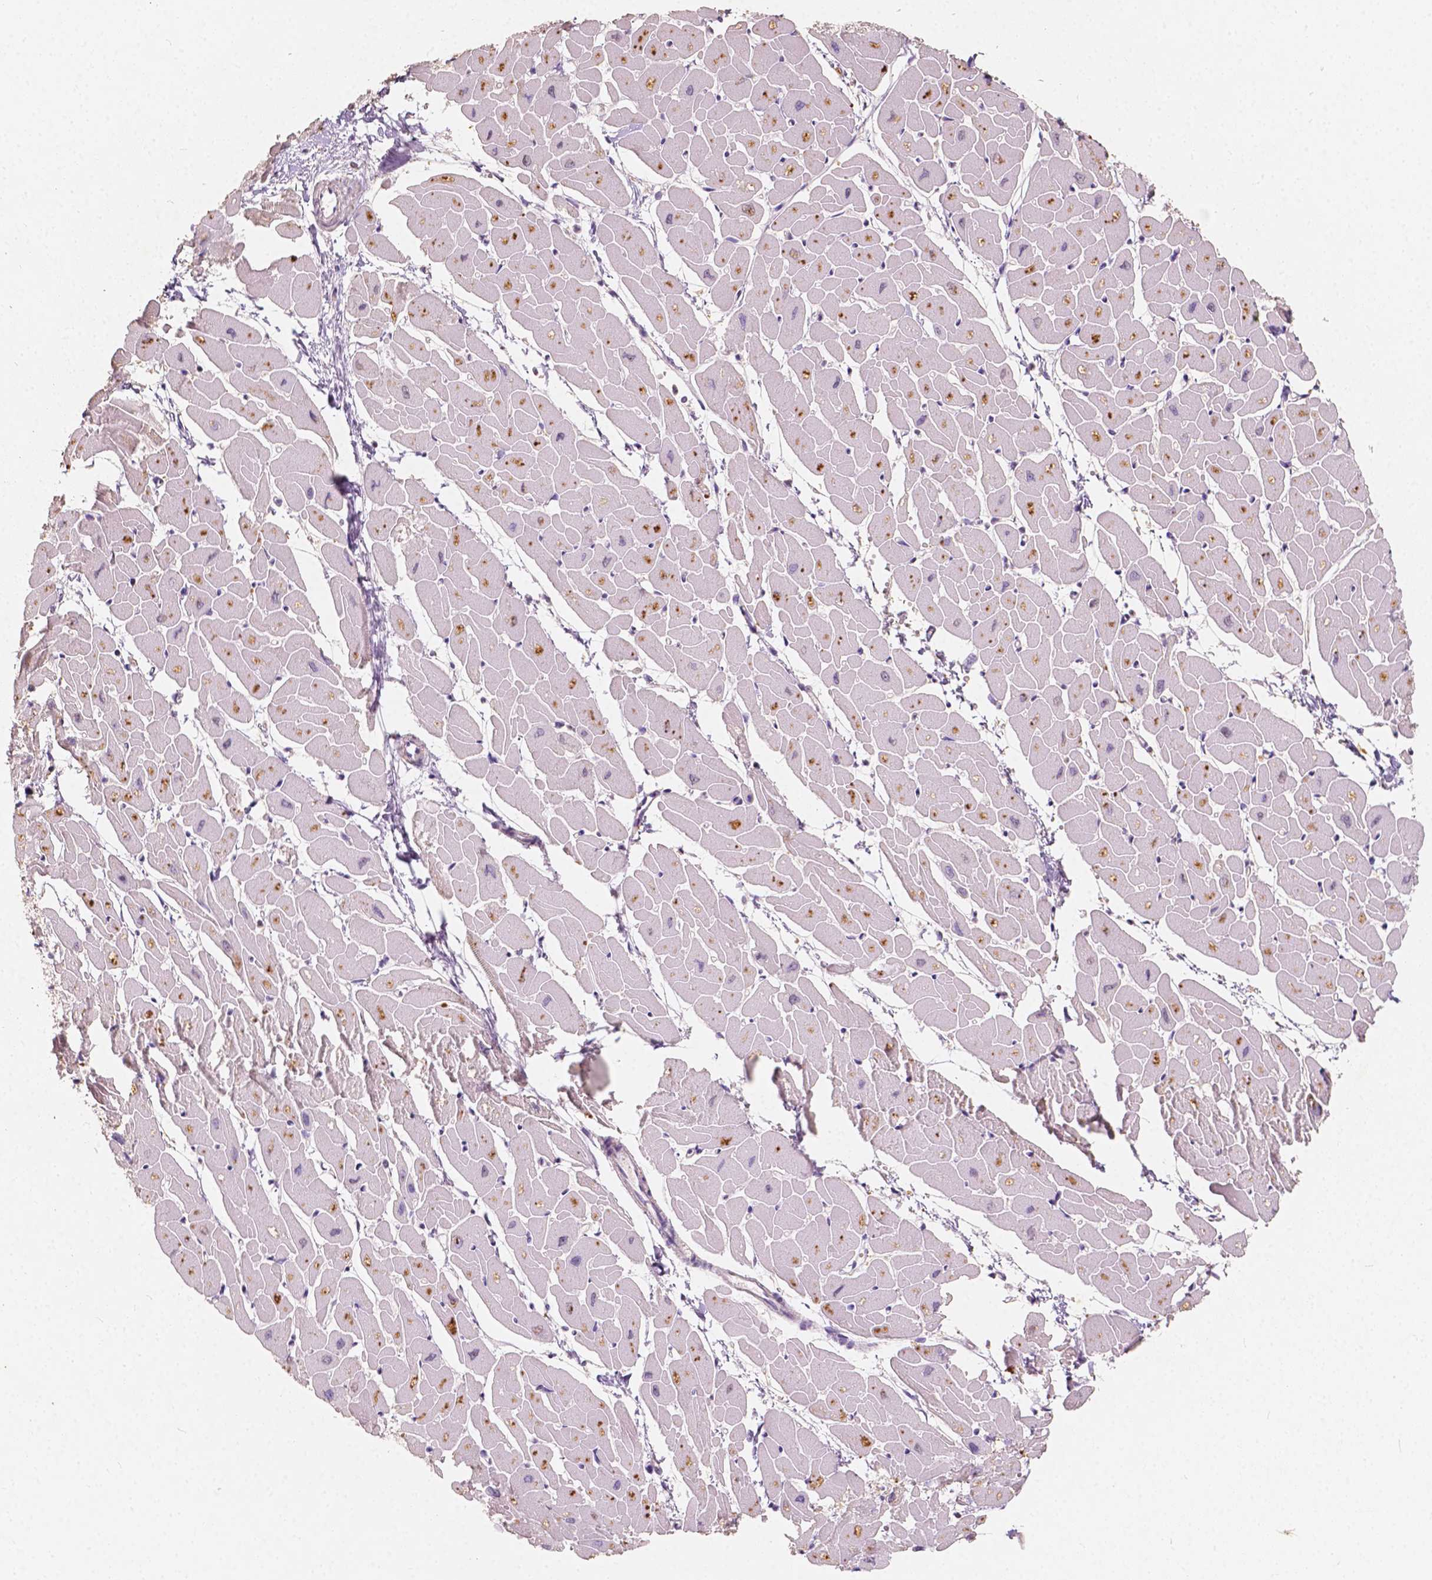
{"staining": {"intensity": "moderate", "quantity": "<25%", "location": "cytoplasmic/membranous"}, "tissue": "heart muscle", "cell_type": "Cardiomyocytes", "image_type": "normal", "snomed": [{"axis": "morphology", "description": "Normal tissue, NOS"}, {"axis": "topography", "description": "Heart"}], "caption": "Immunohistochemical staining of unremarkable human heart muscle displays moderate cytoplasmic/membranous protein expression in about <25% of cardiomyocytes.", "gene": "SOX15", "patient": {"sex": "male", "age": 57}}